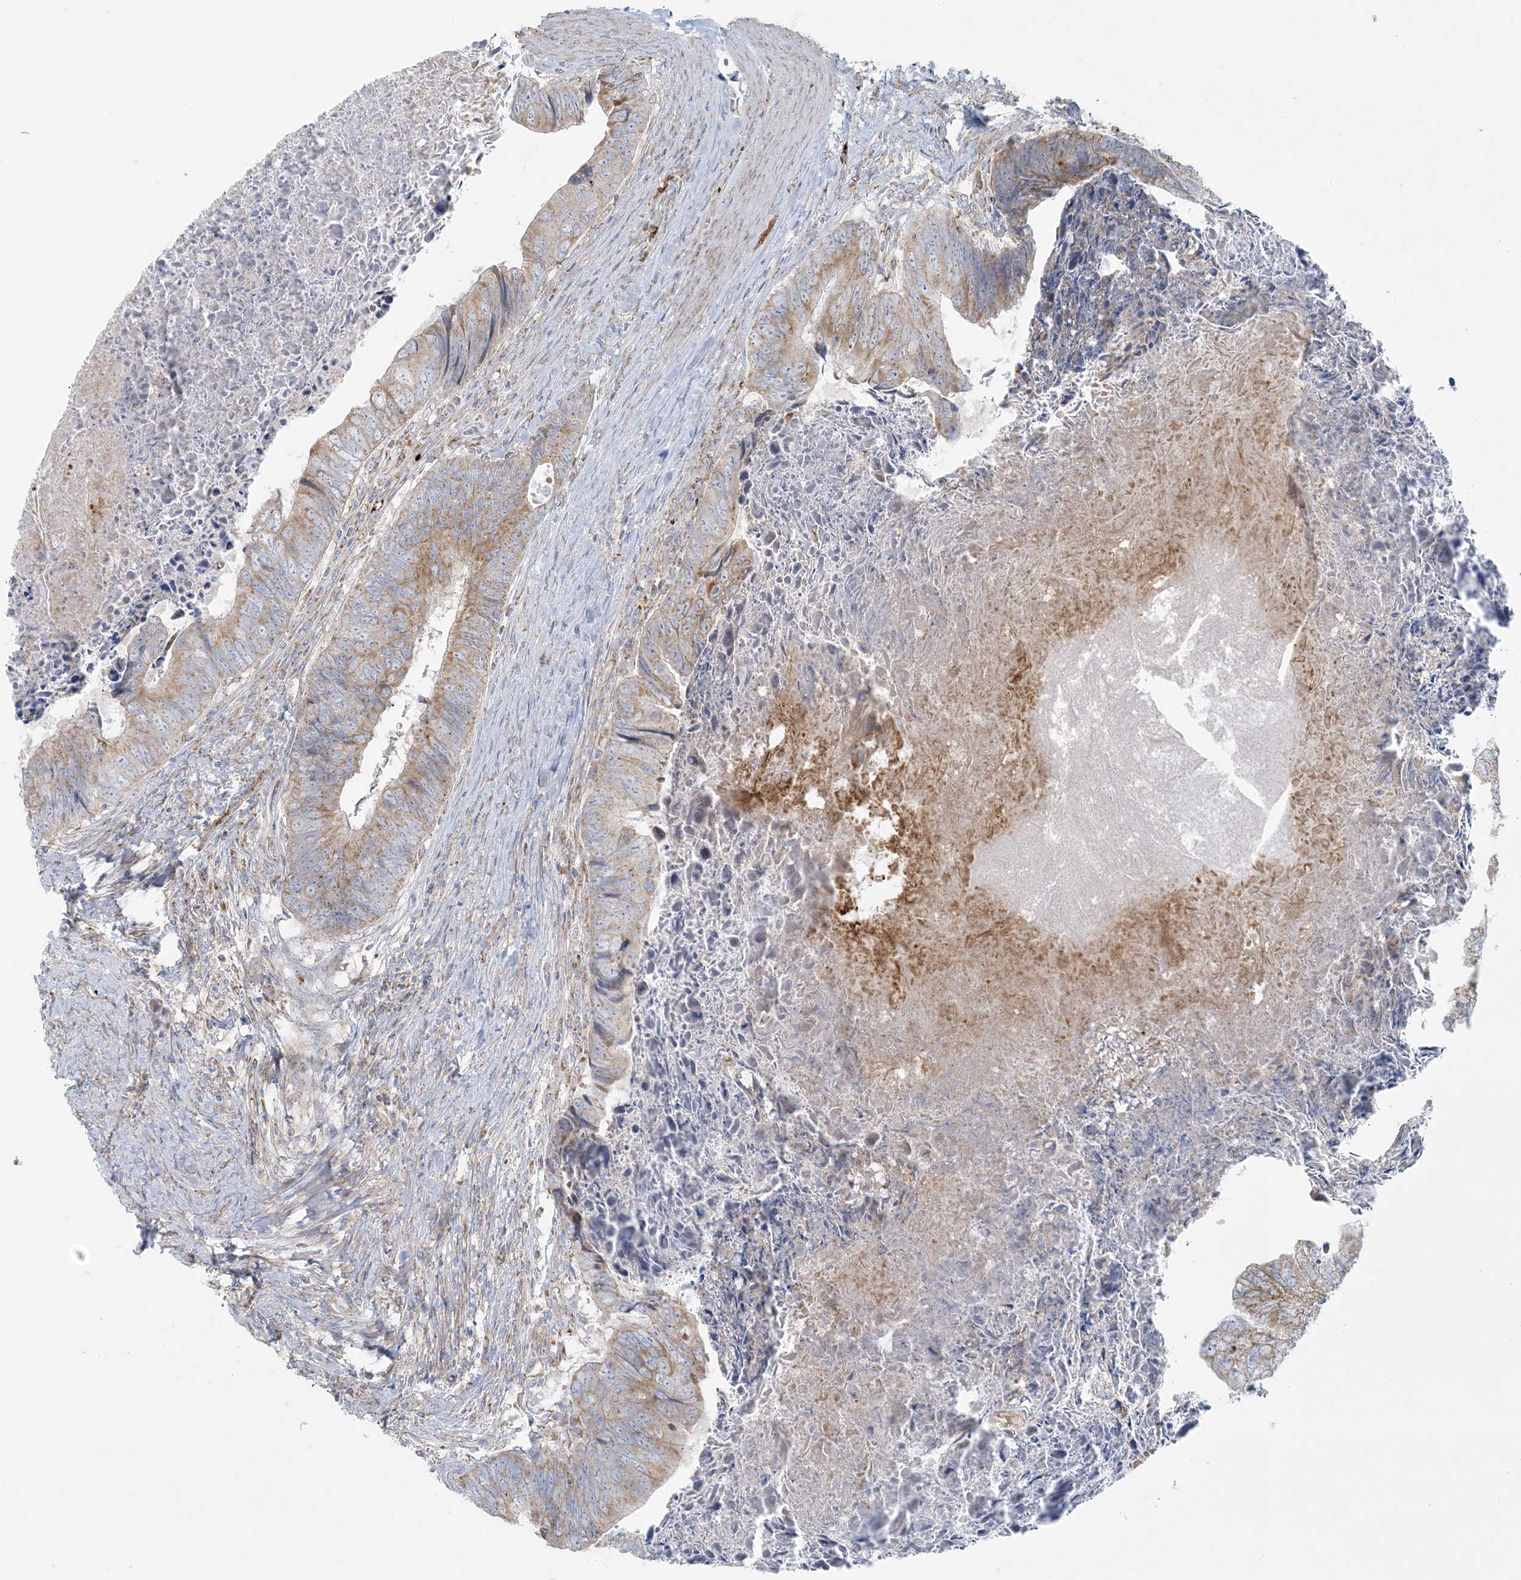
{"staining": {"intensity": "weak", "quantity": "25%-75%", "location": "cytoplasmic/membranous"}, "tissue": "colorectal cancer", "cell_type": "Tumor cells", "image_type": "cancer", "snomed": [{"axis": "morphology", "description": "Adenocarcinoma, NOS"}, {"axis": "topography", "description": "Colon"}], "caption": "A brown stain labels weak cytoplasmic/membranous staining of a protein in human adenocarcinoma (colorectal) tumor cells.", "gene": "PIK3R4", "patient": {"sex": "female", "age": 67}}